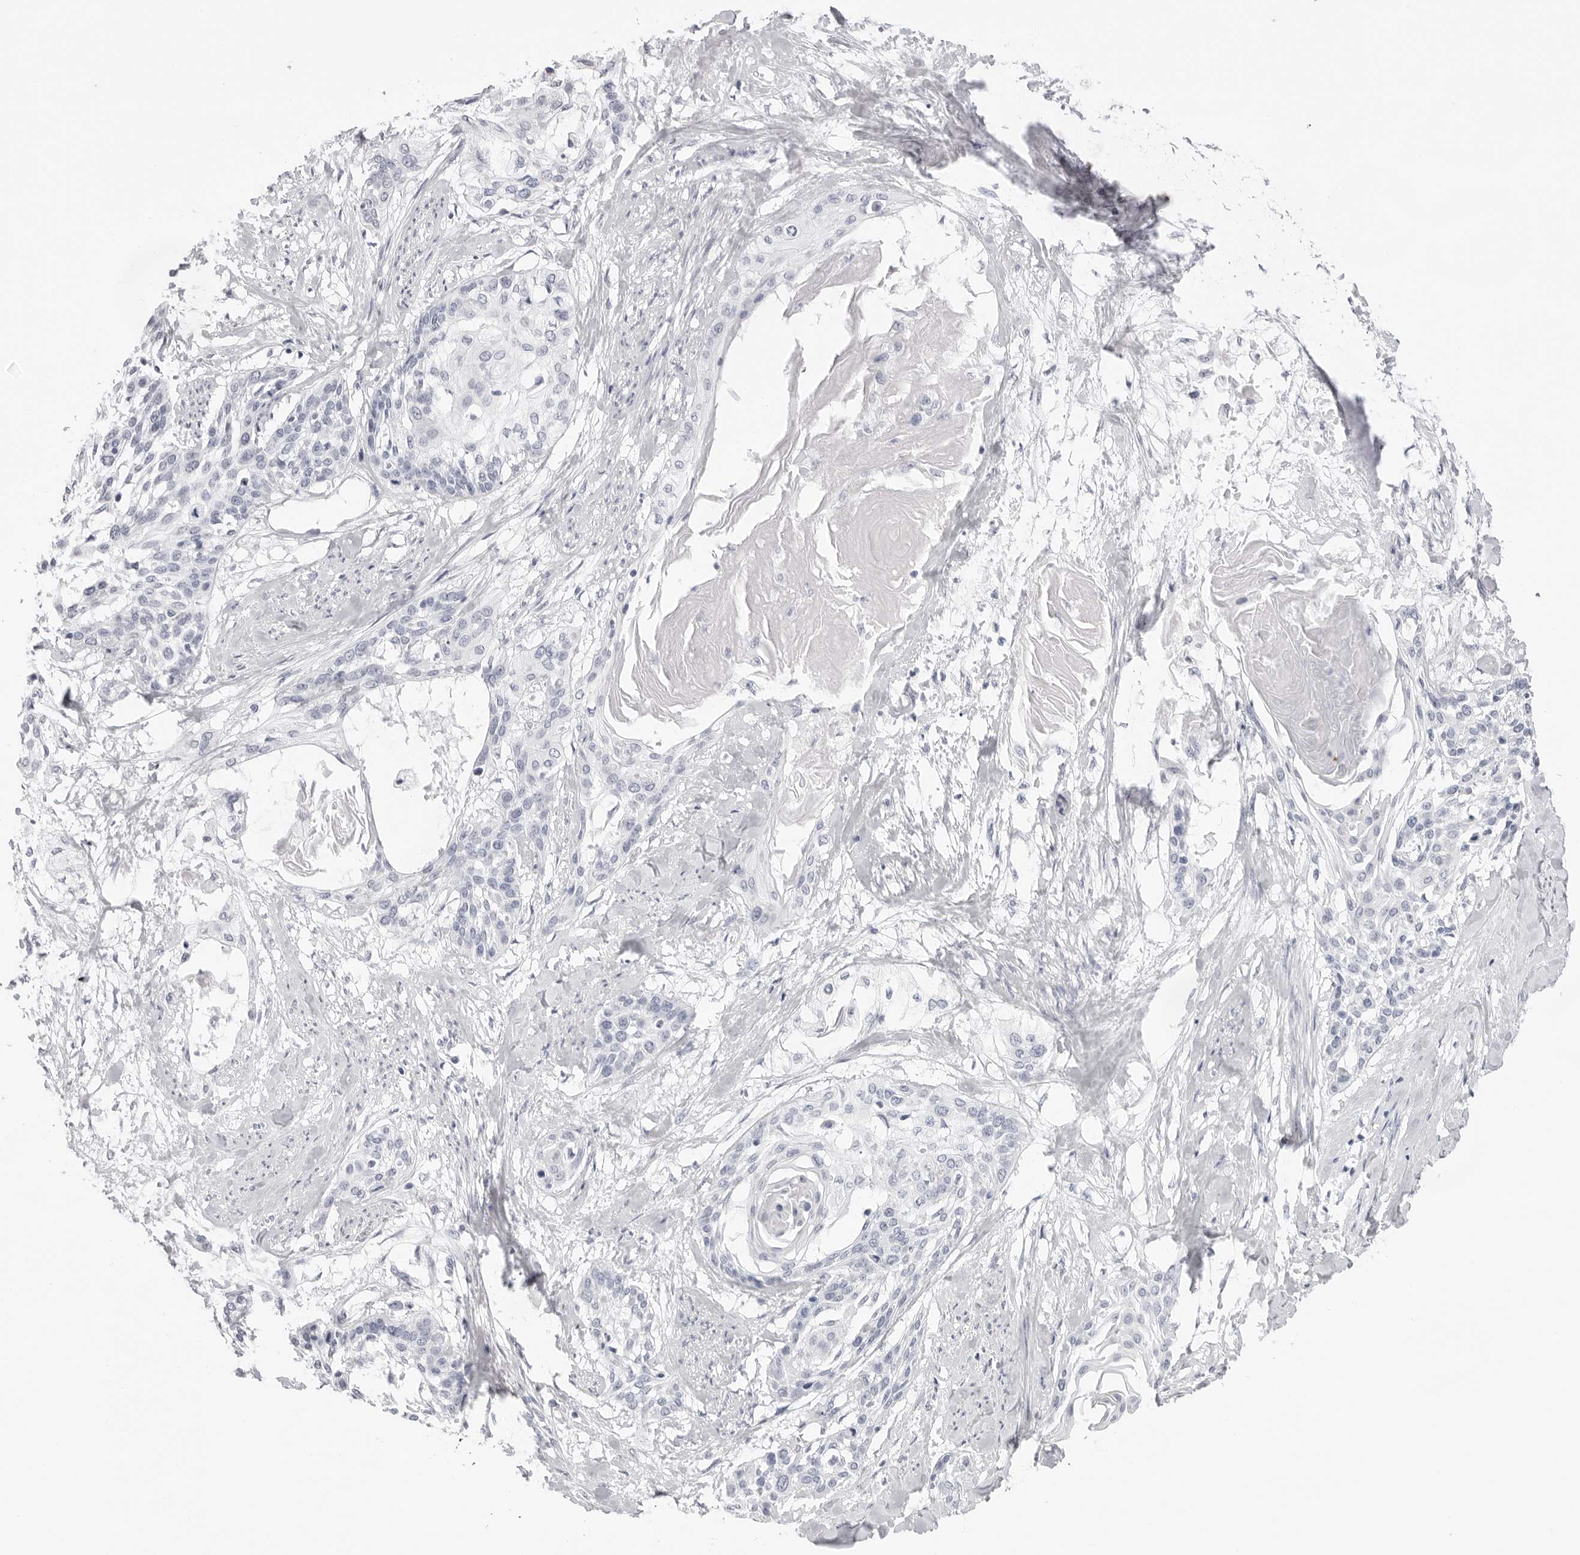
{"staining": {"intensity": "negative", "quantity": "none", "location": "none"}, "tissue": "cervical cancer", "cell_type": "Tumor cells", "image_type": "cancer", "snomed": [{"axis": "morphology", "description": "Squamous cell carcinoma, NOS"}, {"axis": "topography", "description": "Cervix"}], "caption": "Immunohistochemistry of cervical squamous cell carcinoma displays no positivity in tumor cells.", "gene": "CST5", "patient": {"sex": "female", "age": 57}}